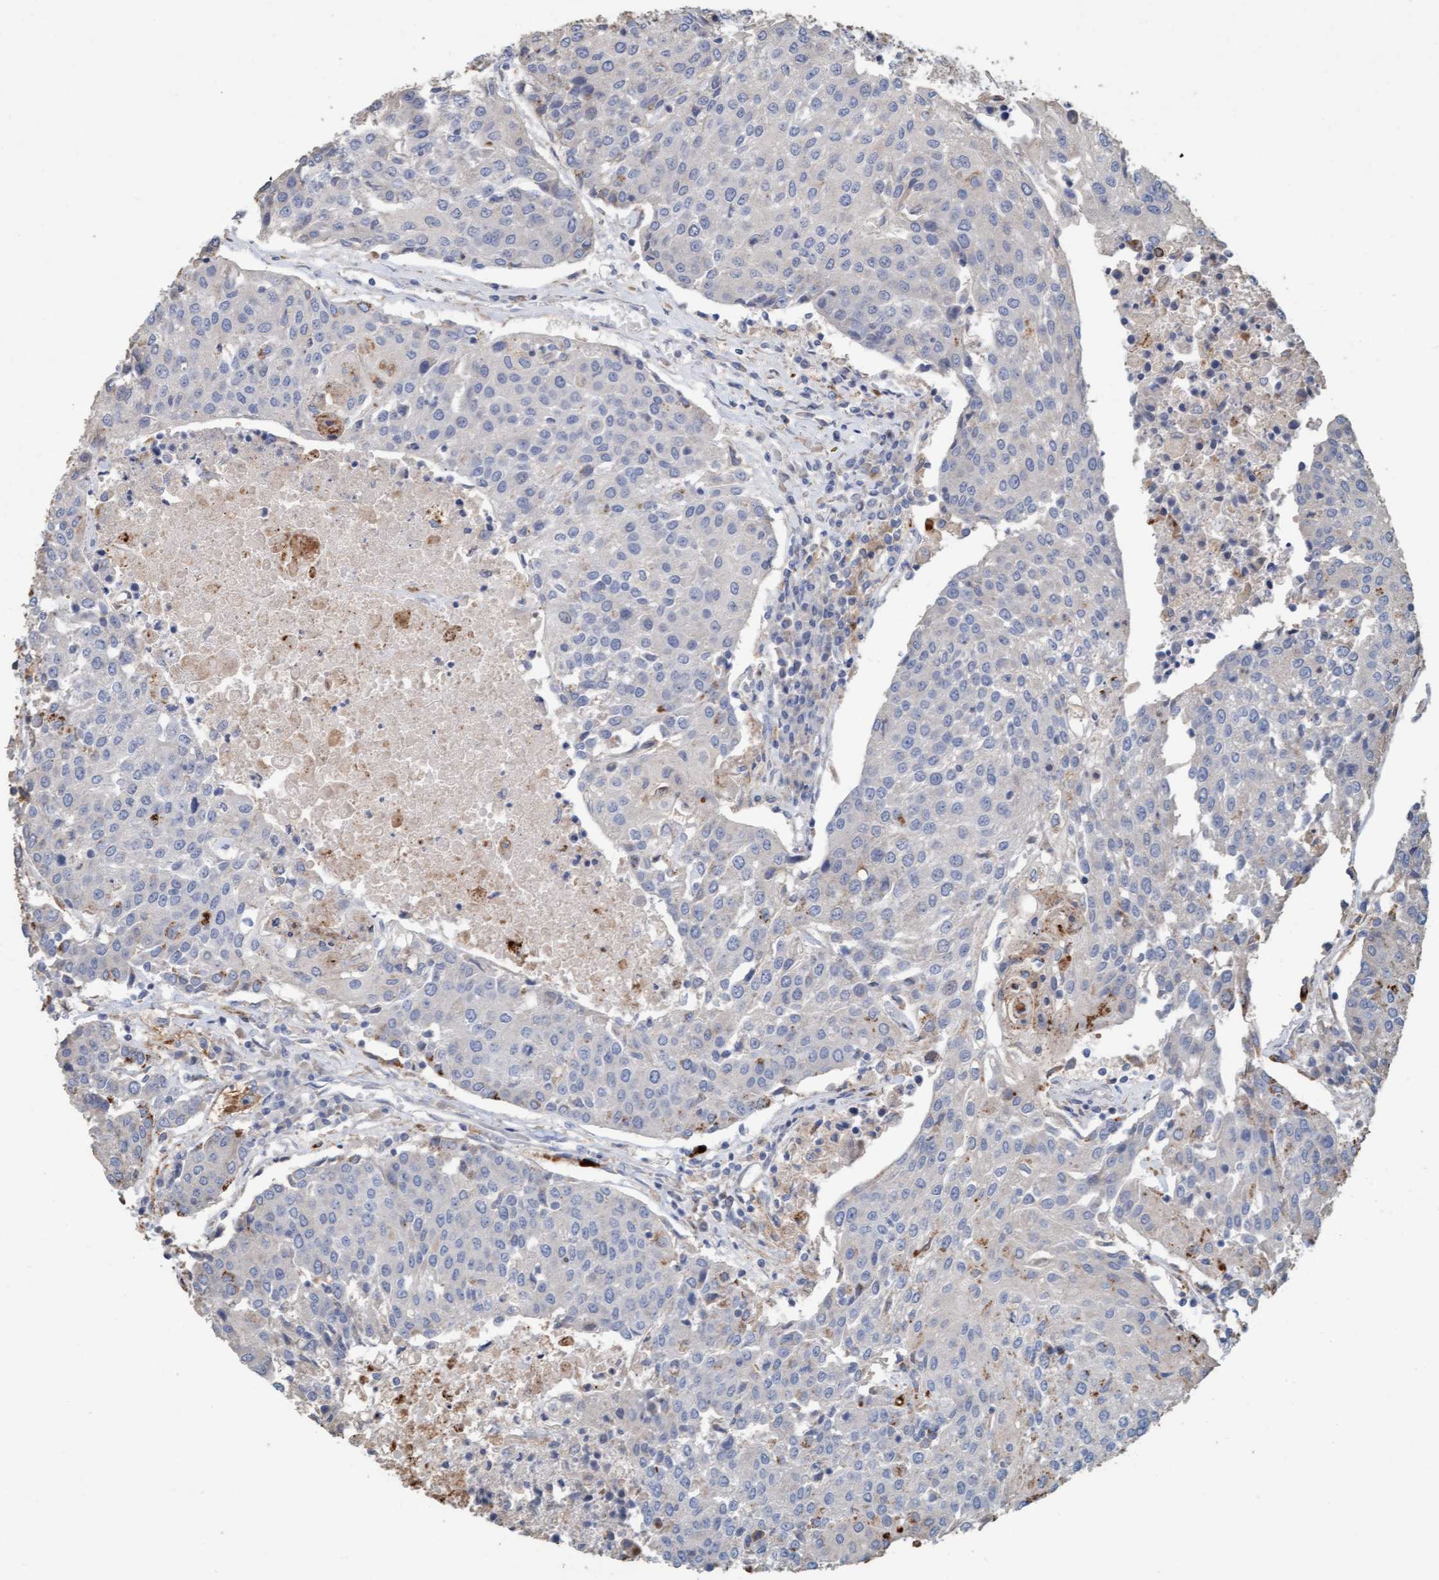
{"staining": {"intensity": "negative", "quantity": "none", "location": "none"}, "tissue": "urothelial cancer", "cell_type": "Tumor cells", "image_type": "cancer", "snomed": [{"axis": "morphology", "description": "Urothelial carcinoma, High grade"}, {"axis": "topography", "description": "Urinary bladder"}], "caption": "Immunohistochemistry (IHC) histopathology image of human urothelial cancer stained for a protein (brown), which exhibits no positivity in tumor cells.", "gene": "LONRF1", "patient": {"sex": "female", "age": 85}}